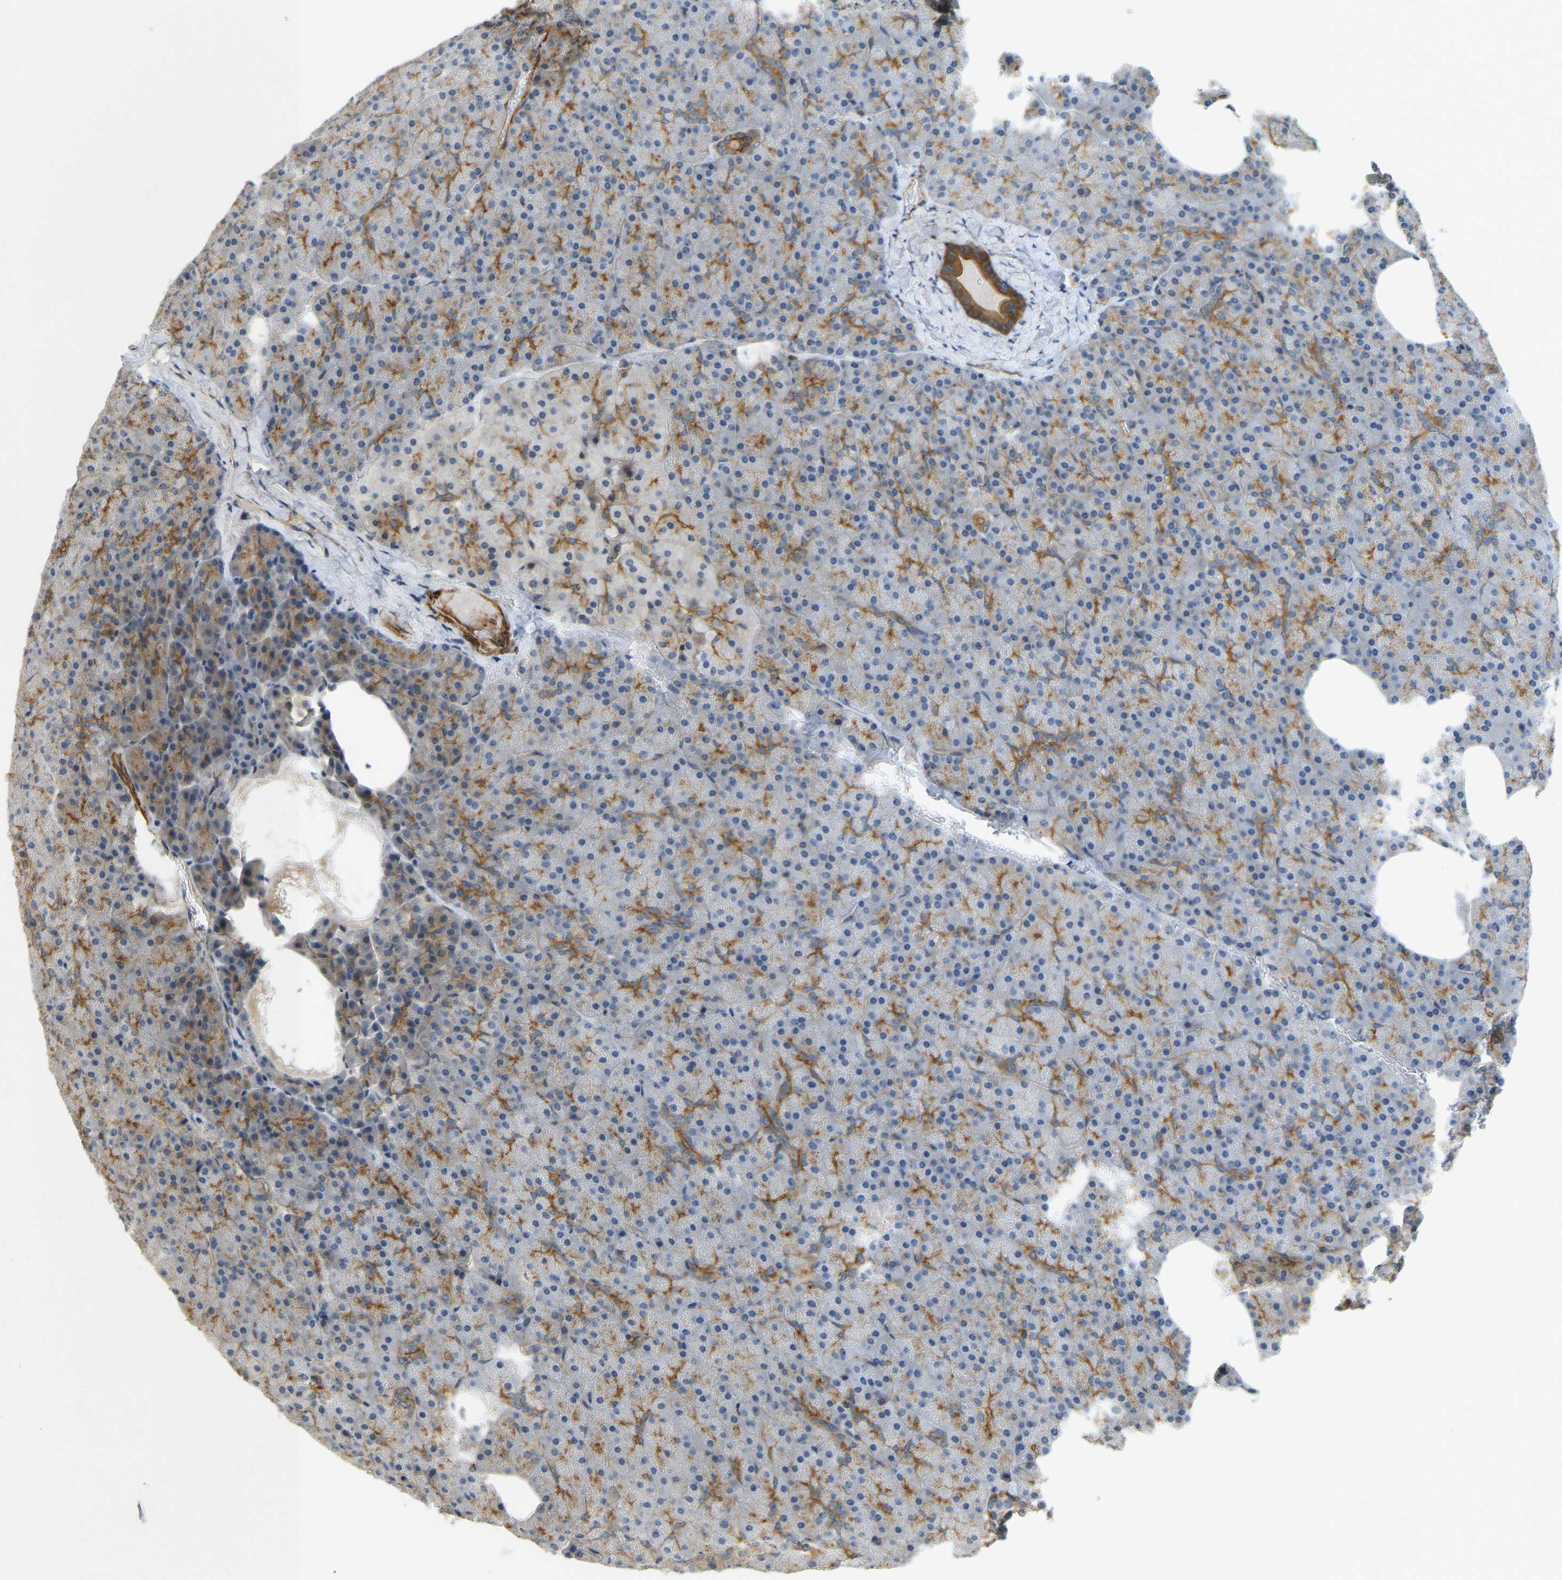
{"staining": {"intensity": "moderate", "quantity": "25%-75%", "location": "cytoplasmic/membranous"}, "tissue": "pancreas", "cell_type": "Exocrine glandular cells", "image_type": "normal", "snomed": [{"axis": "morphology", "description": "Normal tissue, NOS"}, {"axis": "topography", "description": "Pancreas"}], "caption": "The immunohistochemical stain labels moderate cytoplasmic/membranous staining in exocrine glandular cells of normal pancreas.", "gene": "KIAA1671", "patient": {"sex": "female", "age": 35}}